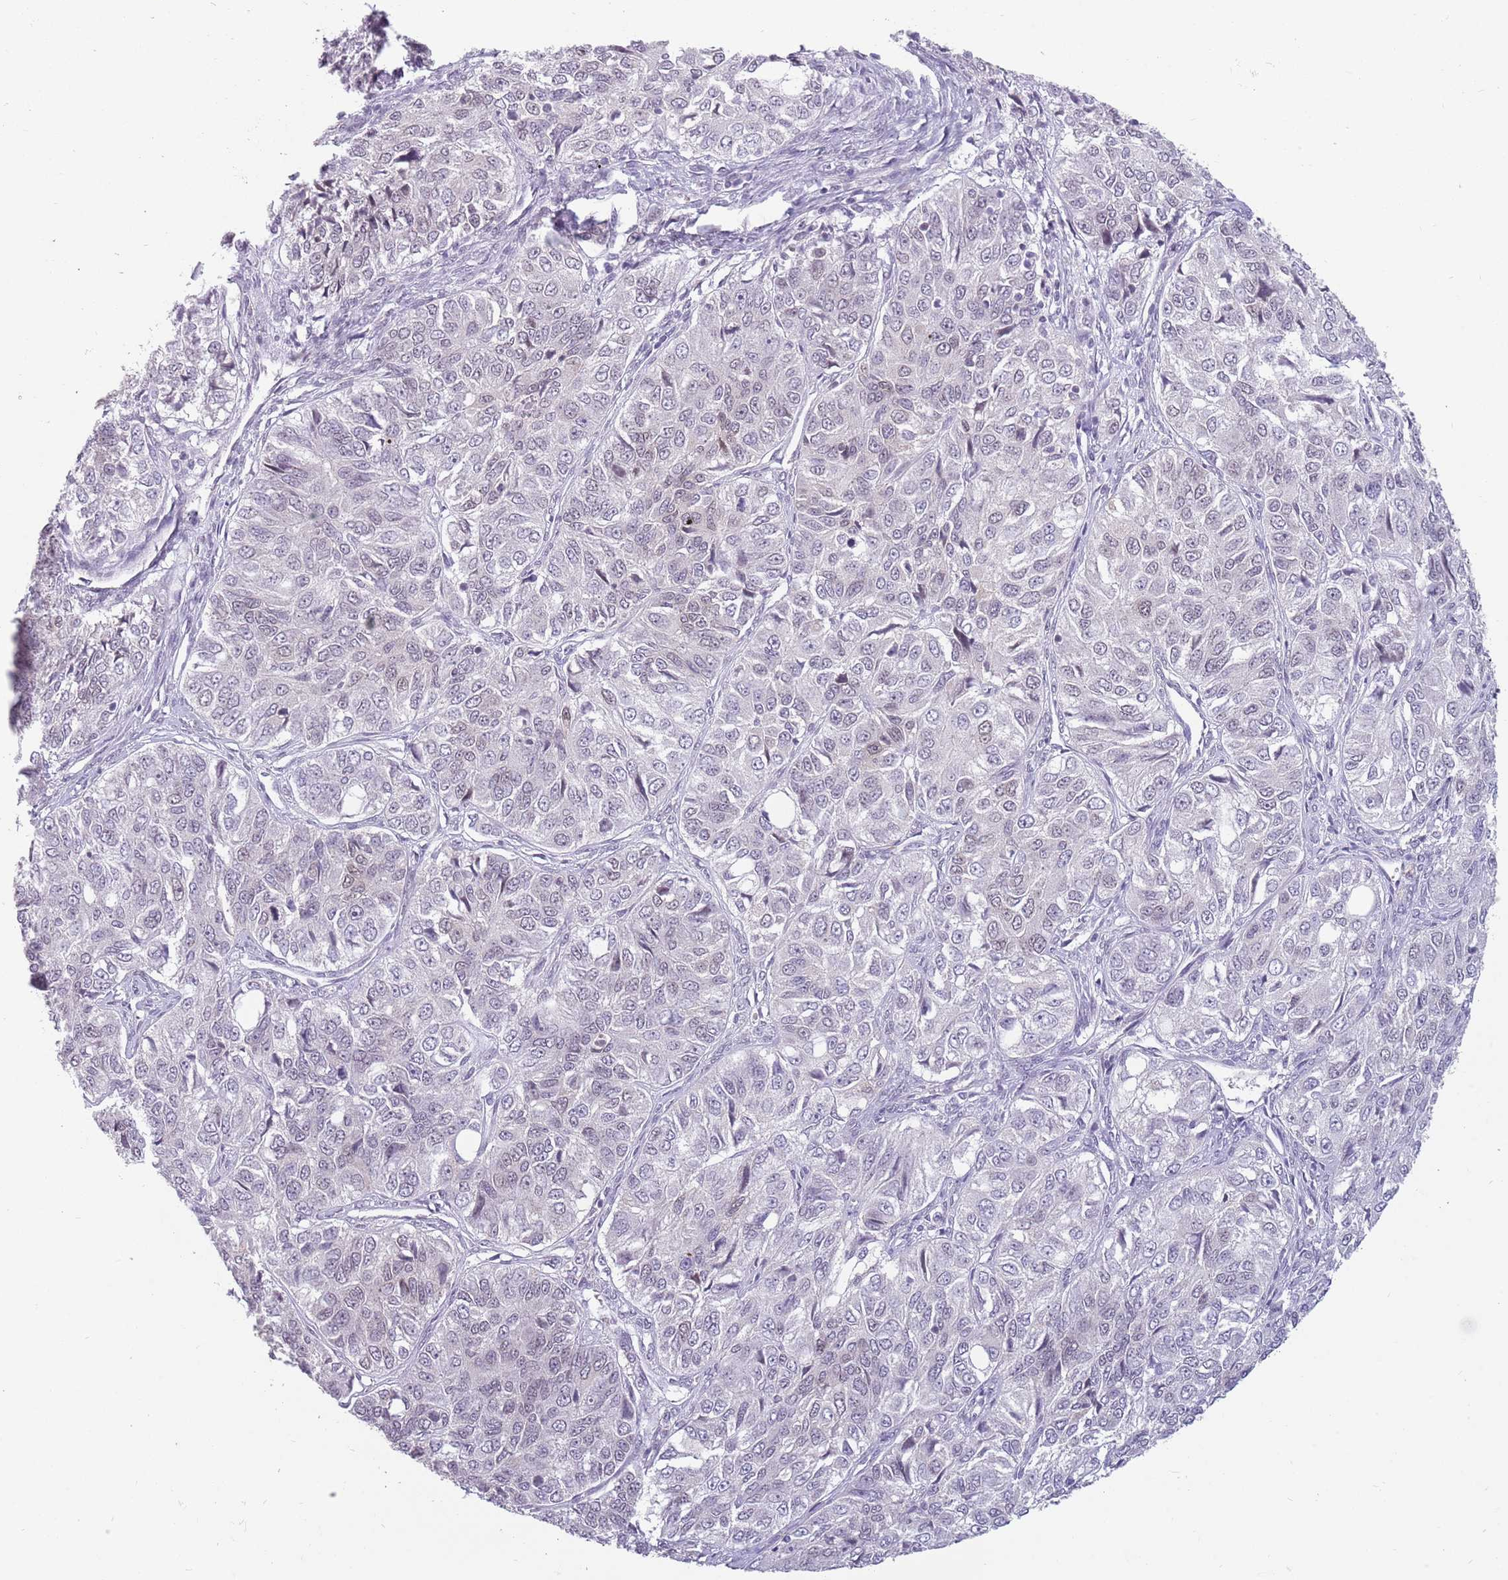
{"staining": {"intensity": "negative", "quantity": "none", "location": "none"}, "tissue": "ovarian cancer", "cell_type": "Tumor cells", "image_type": "cancer", "snomed": [{"axis": "morphology", "description": "Carcinoma, endometroid"}, {"axis": "topography", "description": "Ovary"}], "caption": "High magnification brightfield microscopy of ovarian cancer stained with DAB (brown) and counterstained with hematoxylin (blue): tumor cells show no significant expression. (DAB IHC, high magnification).", "gene": "ZNF574", "patient": {"sex": "female", "age": 51}}